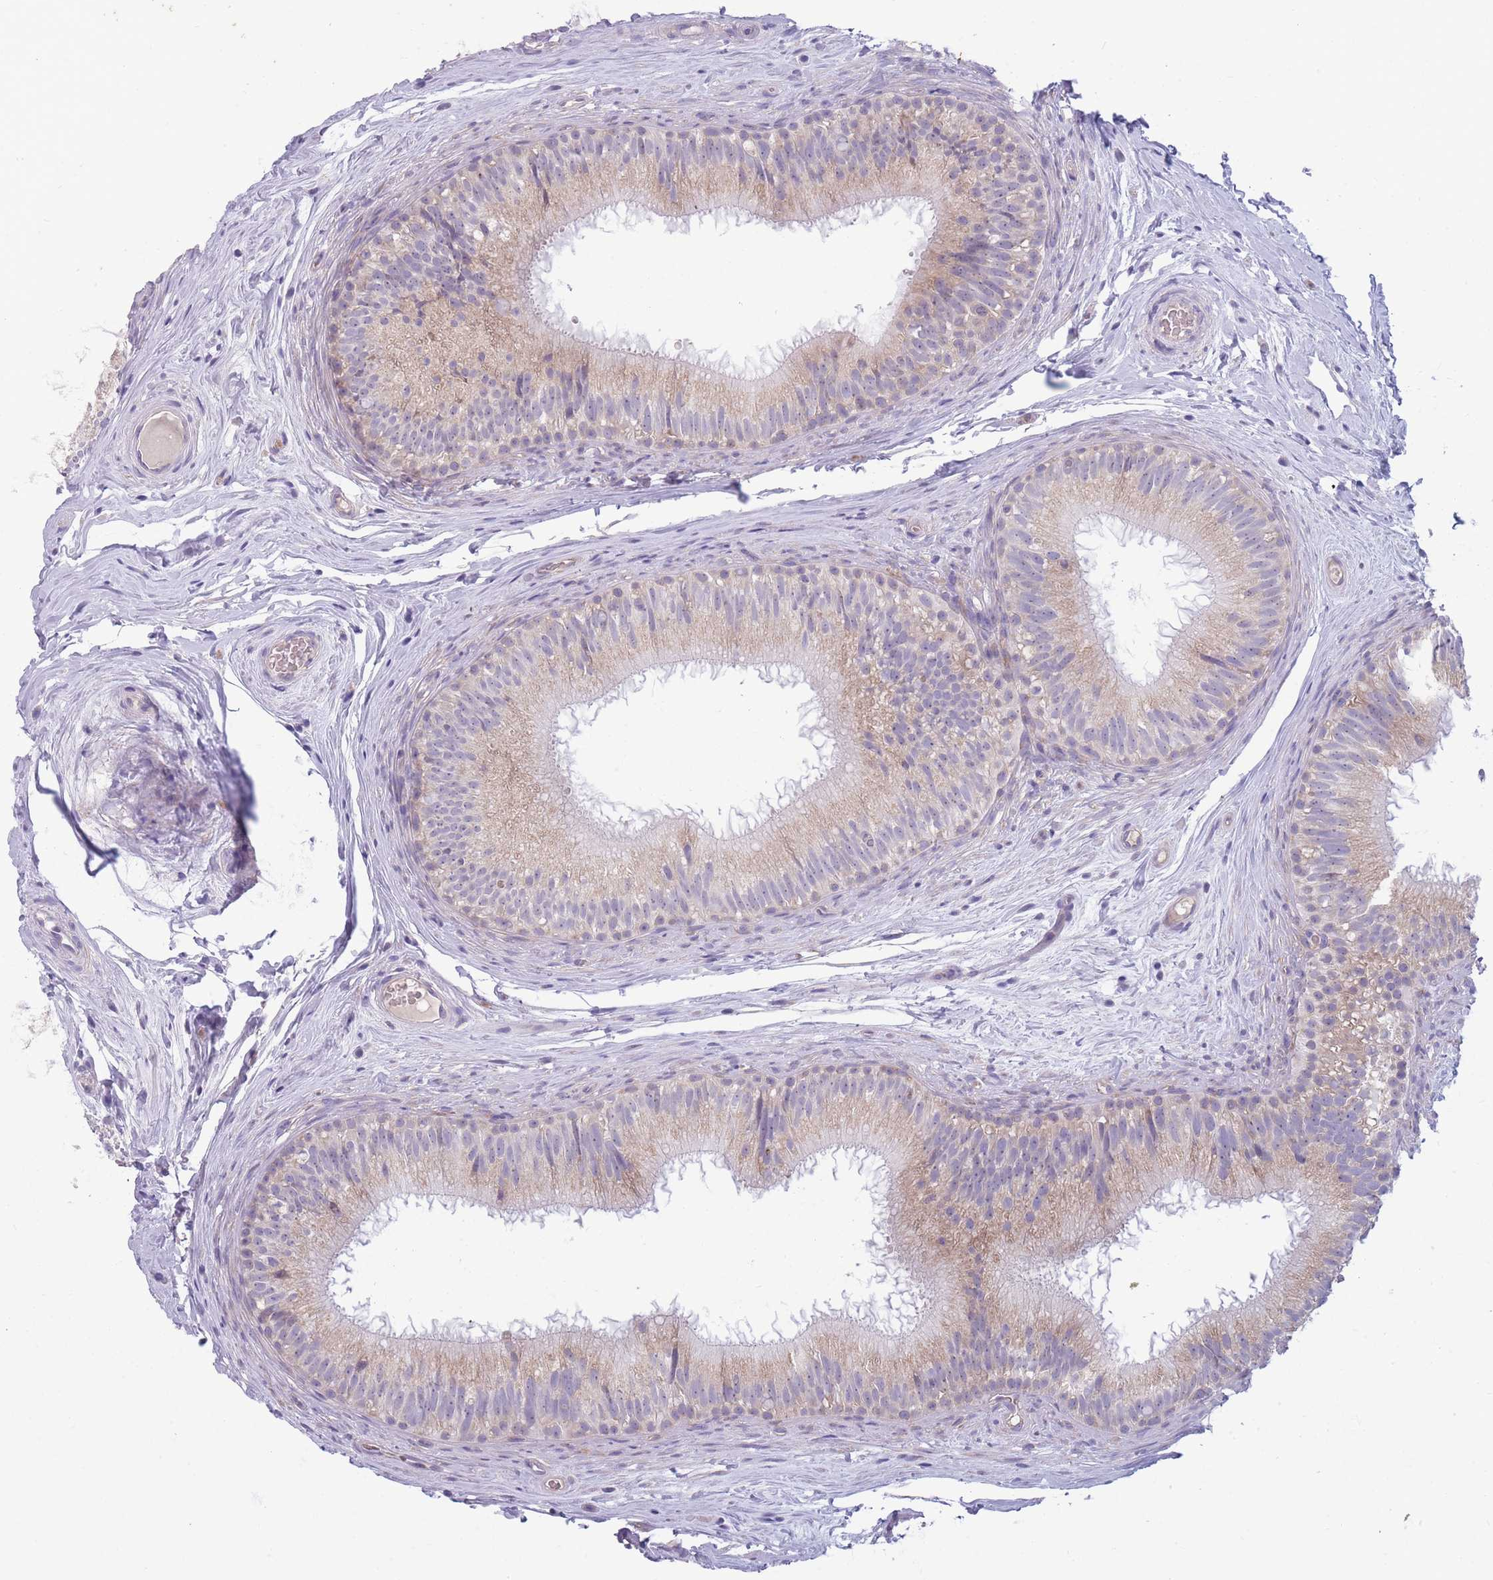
{"staining": {"intensity": "weak", "quantity": "25%-75%", "location": "cytoplasmic/membranous"}, "tissue": "epididymis", "cell_type": "Glandular cells", "image_type": "normal", "snomed": [{"axis": "morphology", "description": "Normal tissue, NOS"}, {"axis": "topography", "description": "Epididymis"}], "caption": "Immunohistochemical staining of unremarkable human epididymis displays 25%-75% levels of weak cytoplasmic/membranous protein positivity in approximately 25%-75% of glandular cells.", "gene": "NDUFAF6", "patient": {"sex": "male", "age": 34}}